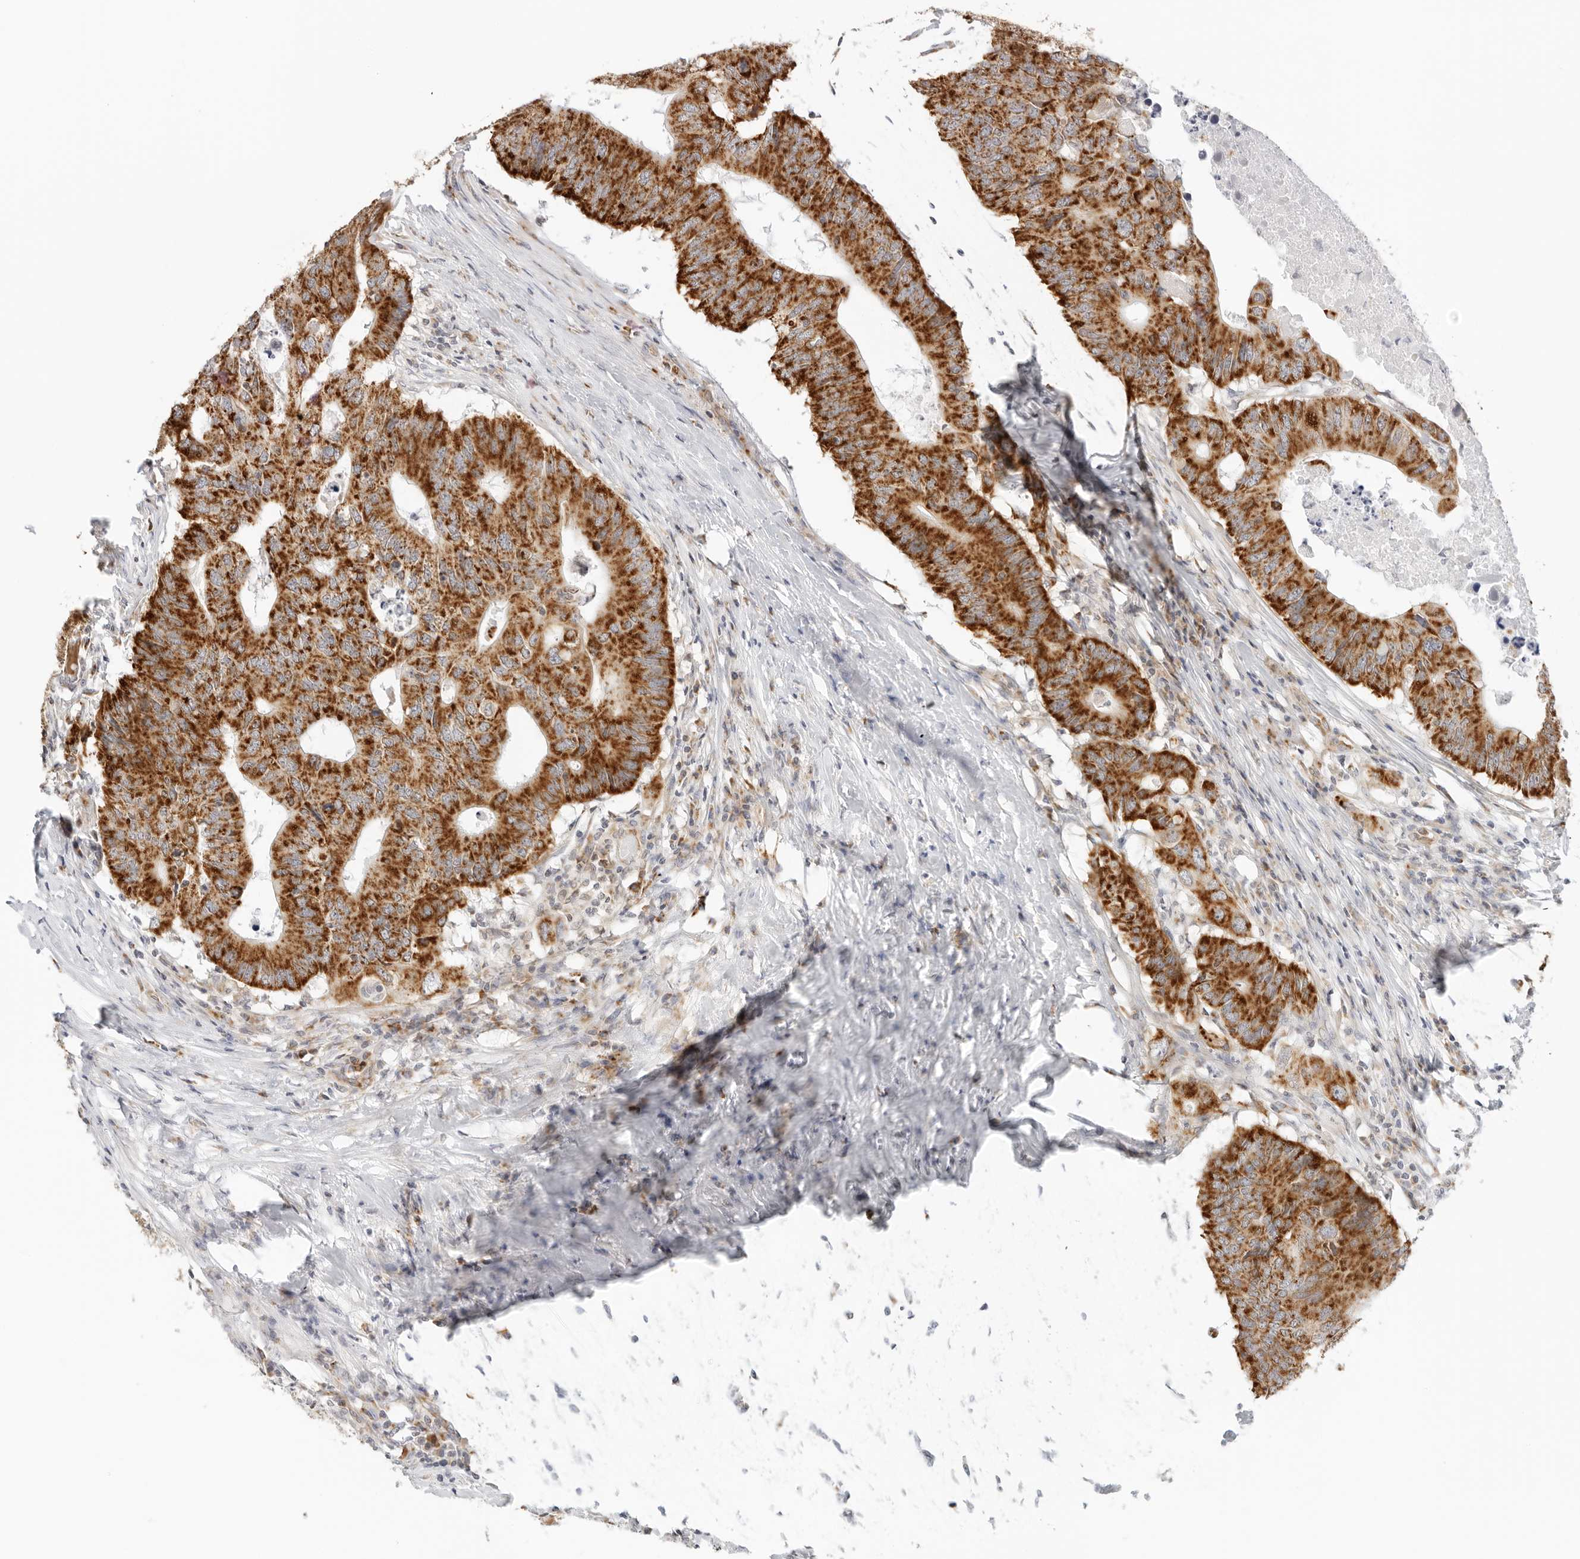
{"staining": {"intensity": "strong", "quantity": ">75%", "location": "cytoplasmic/membranous"}, "tissue": "colorectal cancer", "cell_type": "Tumor cells", "image_type": "cancer", "snomed": [{"axis": "morphology", "description": "Adenocarcinoma, NOS"}, {"axis": "topography", "description": "Colon"}], "caption": "Immunohistochemistry (DAB) staining of adenocarcinoma (colorectal) displays strong cytoplasmic/membranous protein expression in approximately >75% of tumor cells. The staining was performed using DAB (3,3'-diaminobenzidine) to visualize the protein expression in brown, while the nuclei were stained in blue with hematoxylin (Magnification: 20x).", "gene": "RC3H1", "patient": {"sex": "male", "age": 71}}